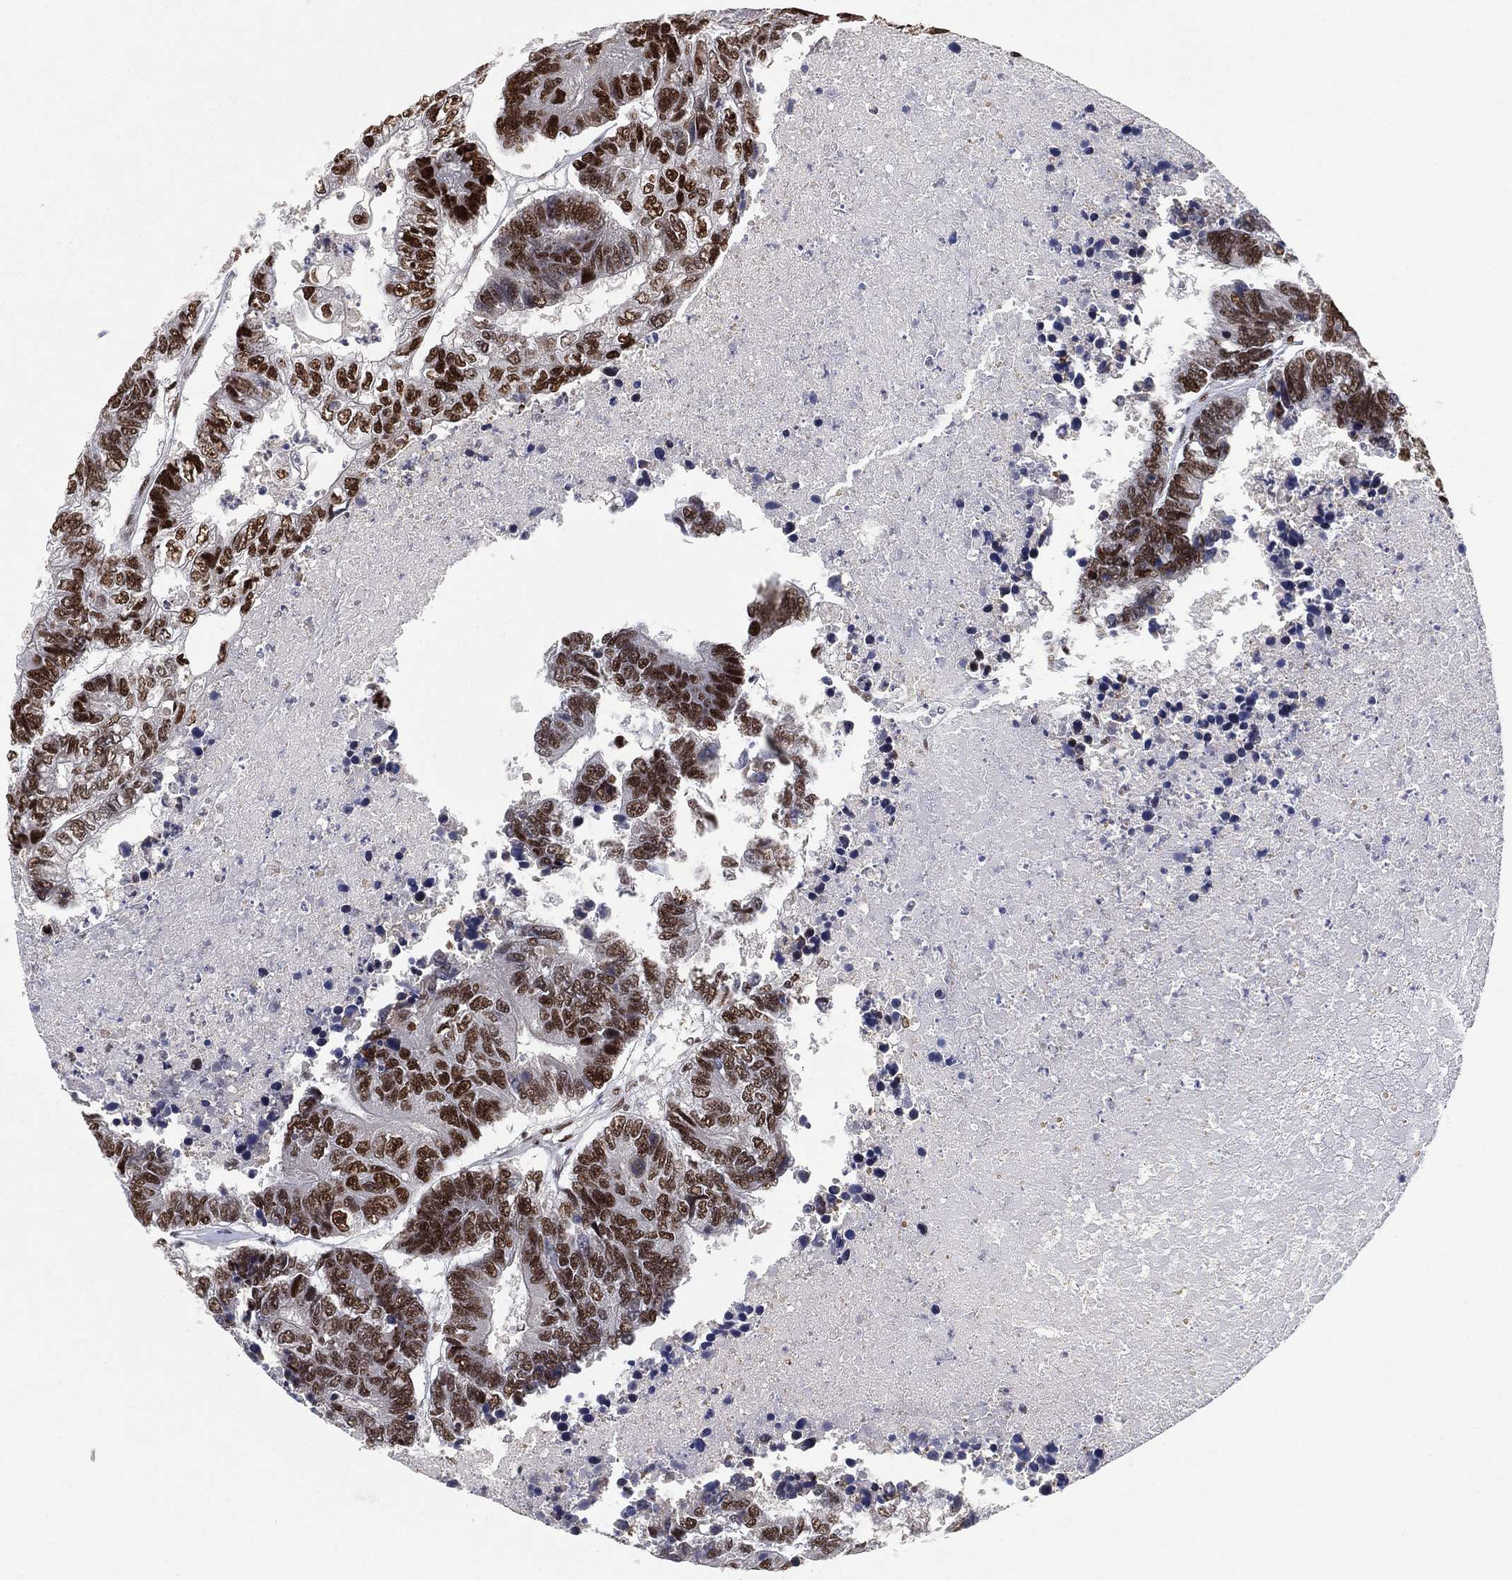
{"staining": {"intensity": "strong", "quantity": ">75%", "location": "nuclear"}, "tissue": "colorectal cancer", "cell_type": "Tumor cells", "image_type": "cancer", "snomed": [{"axis": "morphology", "description": "Adenocarcinoma, NOS"}, {"axis": "topography", "description": "Colon"}], "caption": "An immunohistochemistry micrograph of neoplastic tissue is shown. Protein staining in brown highlights strong nuclear positivity in adenocarcinoma (colorectal) within tumor cells.", "gene": "DDX27", "patient": {"sex": "female", "age": 48}}